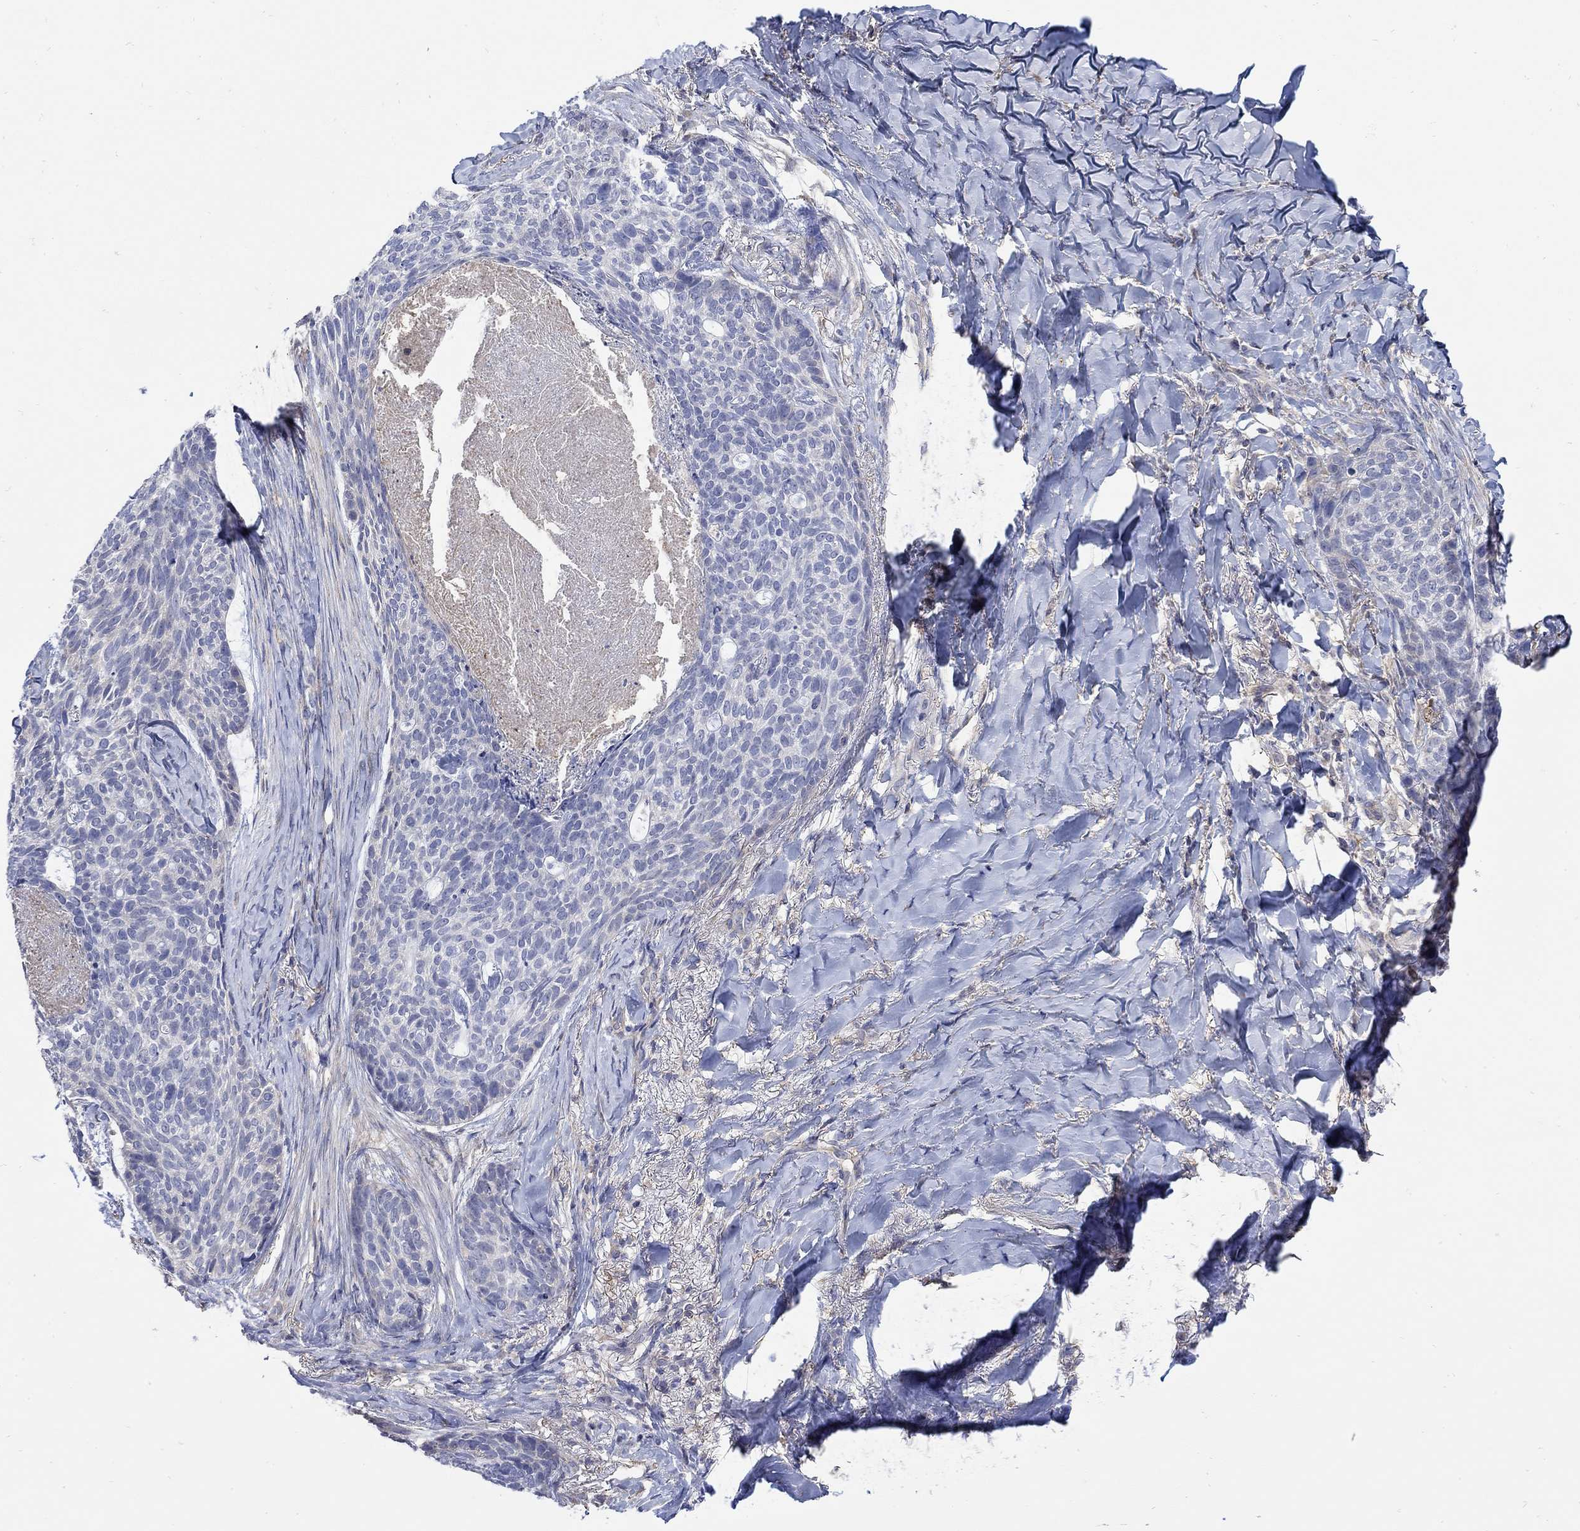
{"staining": {"intensity": "negative", "quantity": "none", "location": "none"}, "tissue": "skin cancer", "cell_type": "Tumor cells", "image_type": "cancer", "snomed": [{"axis": "morphology", "description": "Basal cell carcinoma"}, {"axis": "topography", "description": "Skin"}], "caption": "Immunohistochemistry image of human basal cell carcinoma (skin) stained for a protein (brown), which reveals no positivity in tumor cells.", "gene": "TEKT3", "patient": {"sex": "female", "age": 69}}